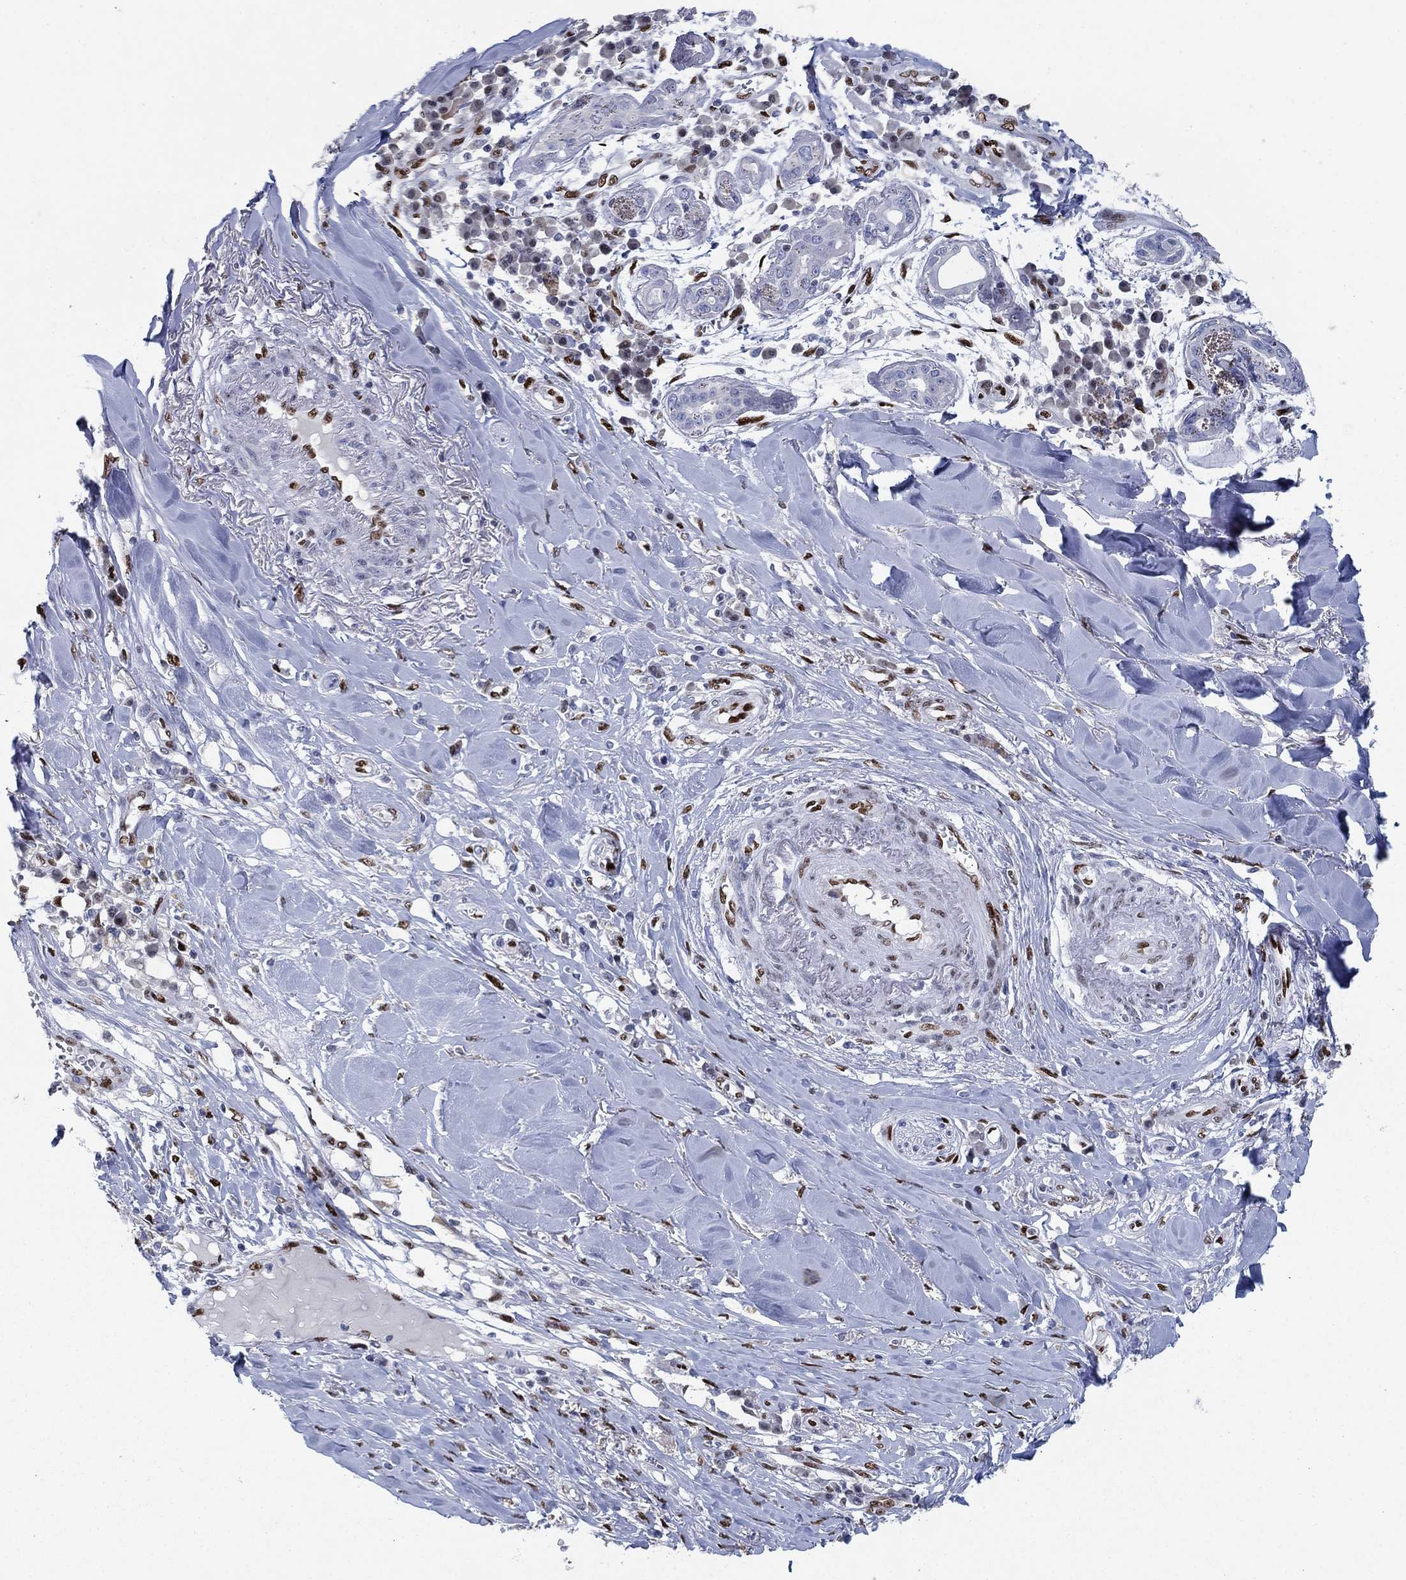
{"staining": {"intensity": "negative", "quantity": "none", "location": "none"}, "tissue": "skin cancer", "cell_type": "Tumor cells", "image_type": "cancer", "snomed": [{"axis": "morphology", "description": "Squamous cell carcinoma, NOS"}, {"axis": "topography", "description": "Skin"}], "caption": "Tumor cells are negative for protein expression in human squamous cell carcinoma (skin).", "gene": "ZEB1", "patient": {"sex": "male", "age": 82}}